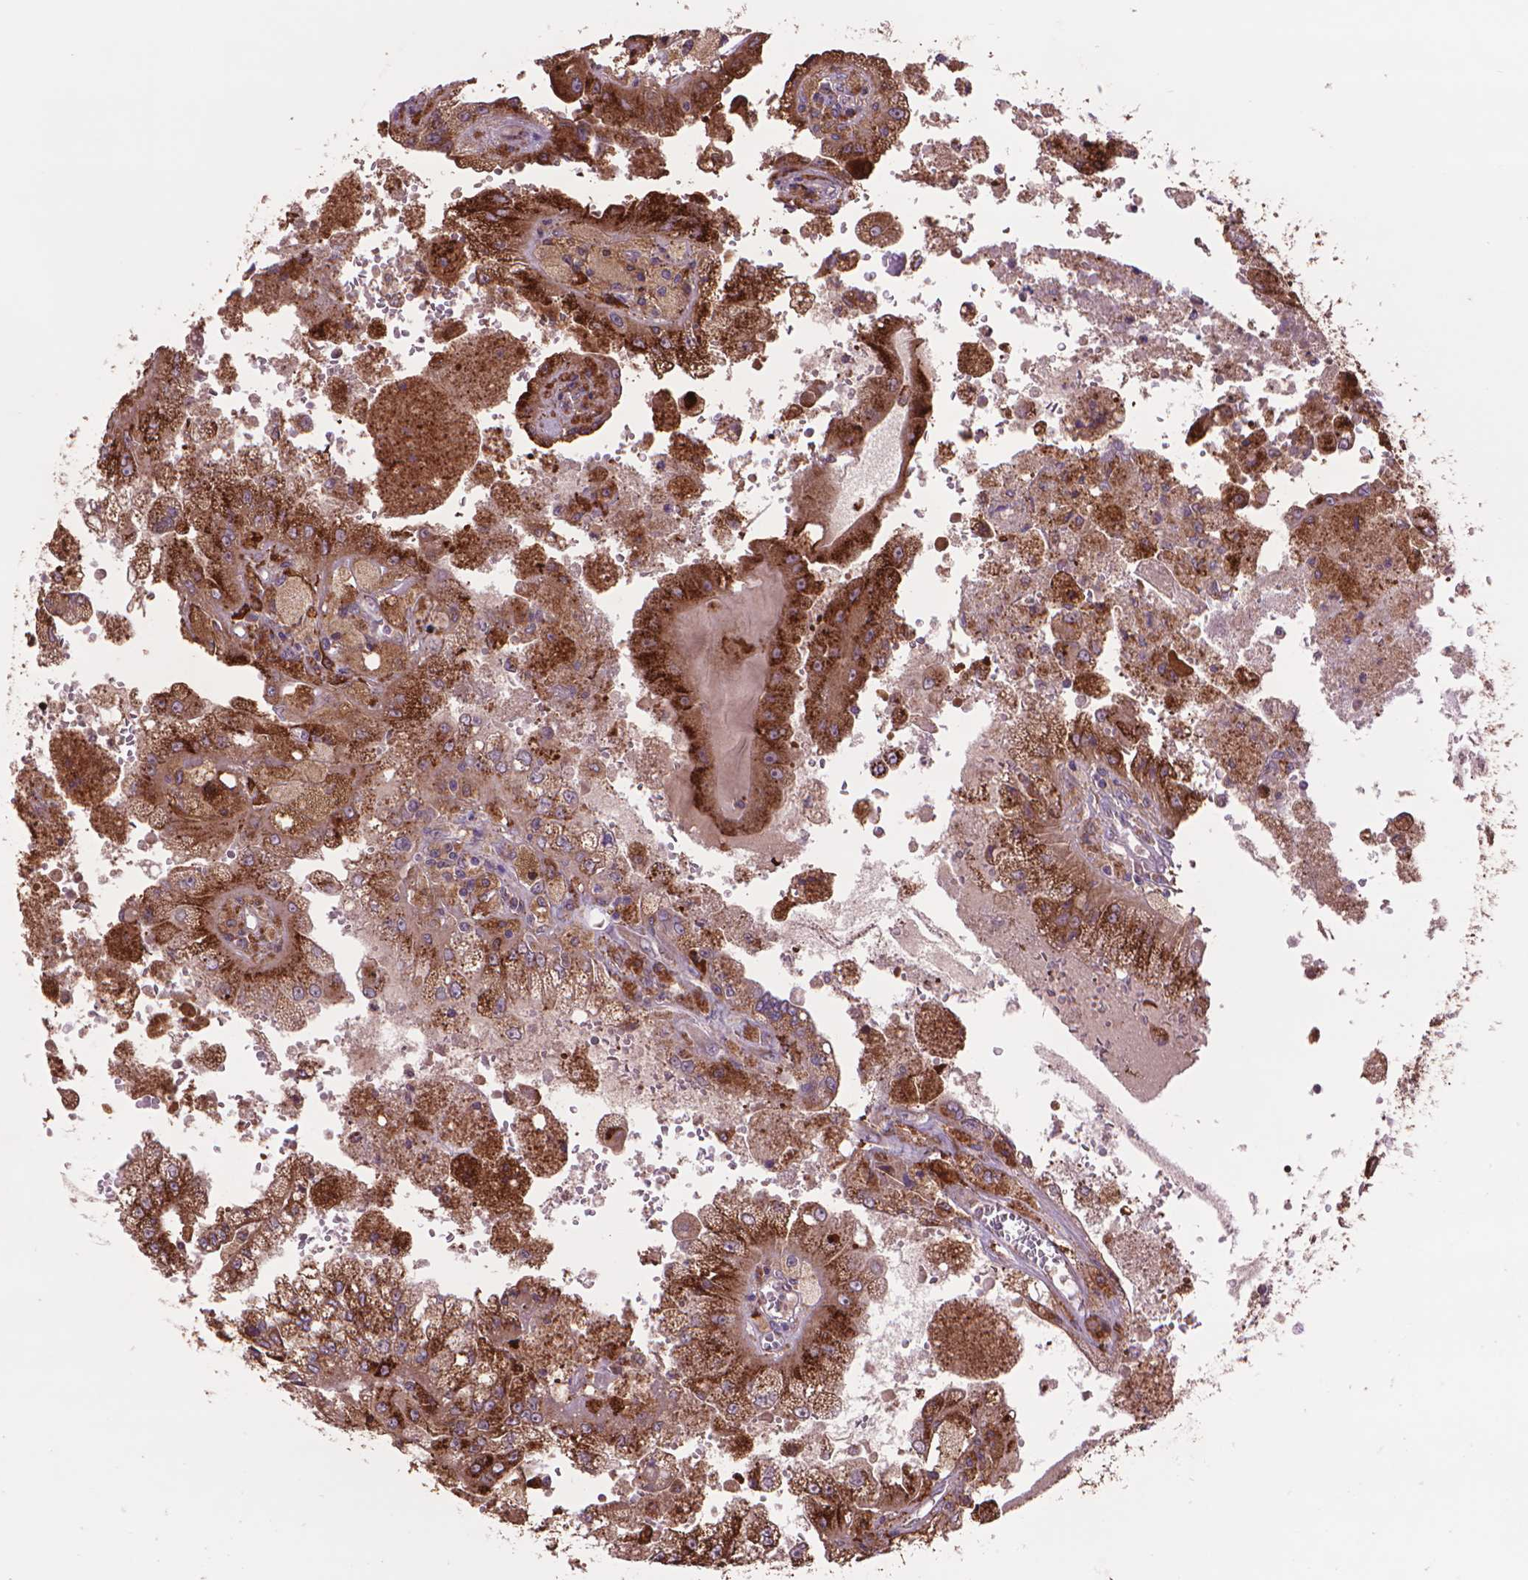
{"staining": {"intensity": "strong", "quantity": ">75%", "location": "cytoplasmic/membranous"}, "tissue": "renal cancer", "cell_type": "Tumor cells", "image_type": "cancer", "snomed": [{"axis": "morphology", "description": "Adenocarcinoma, NOS"}, {"axis": "topography", "description": "Kidney"}], "caption": "A high amount of strong cytoplasmic/membranous expression is appreciated in about >75% of tumor cells in adenocarcinoma (renal) tissue.", "gene": "GLB1", "patient": {"sex": "male", "age": 58}}